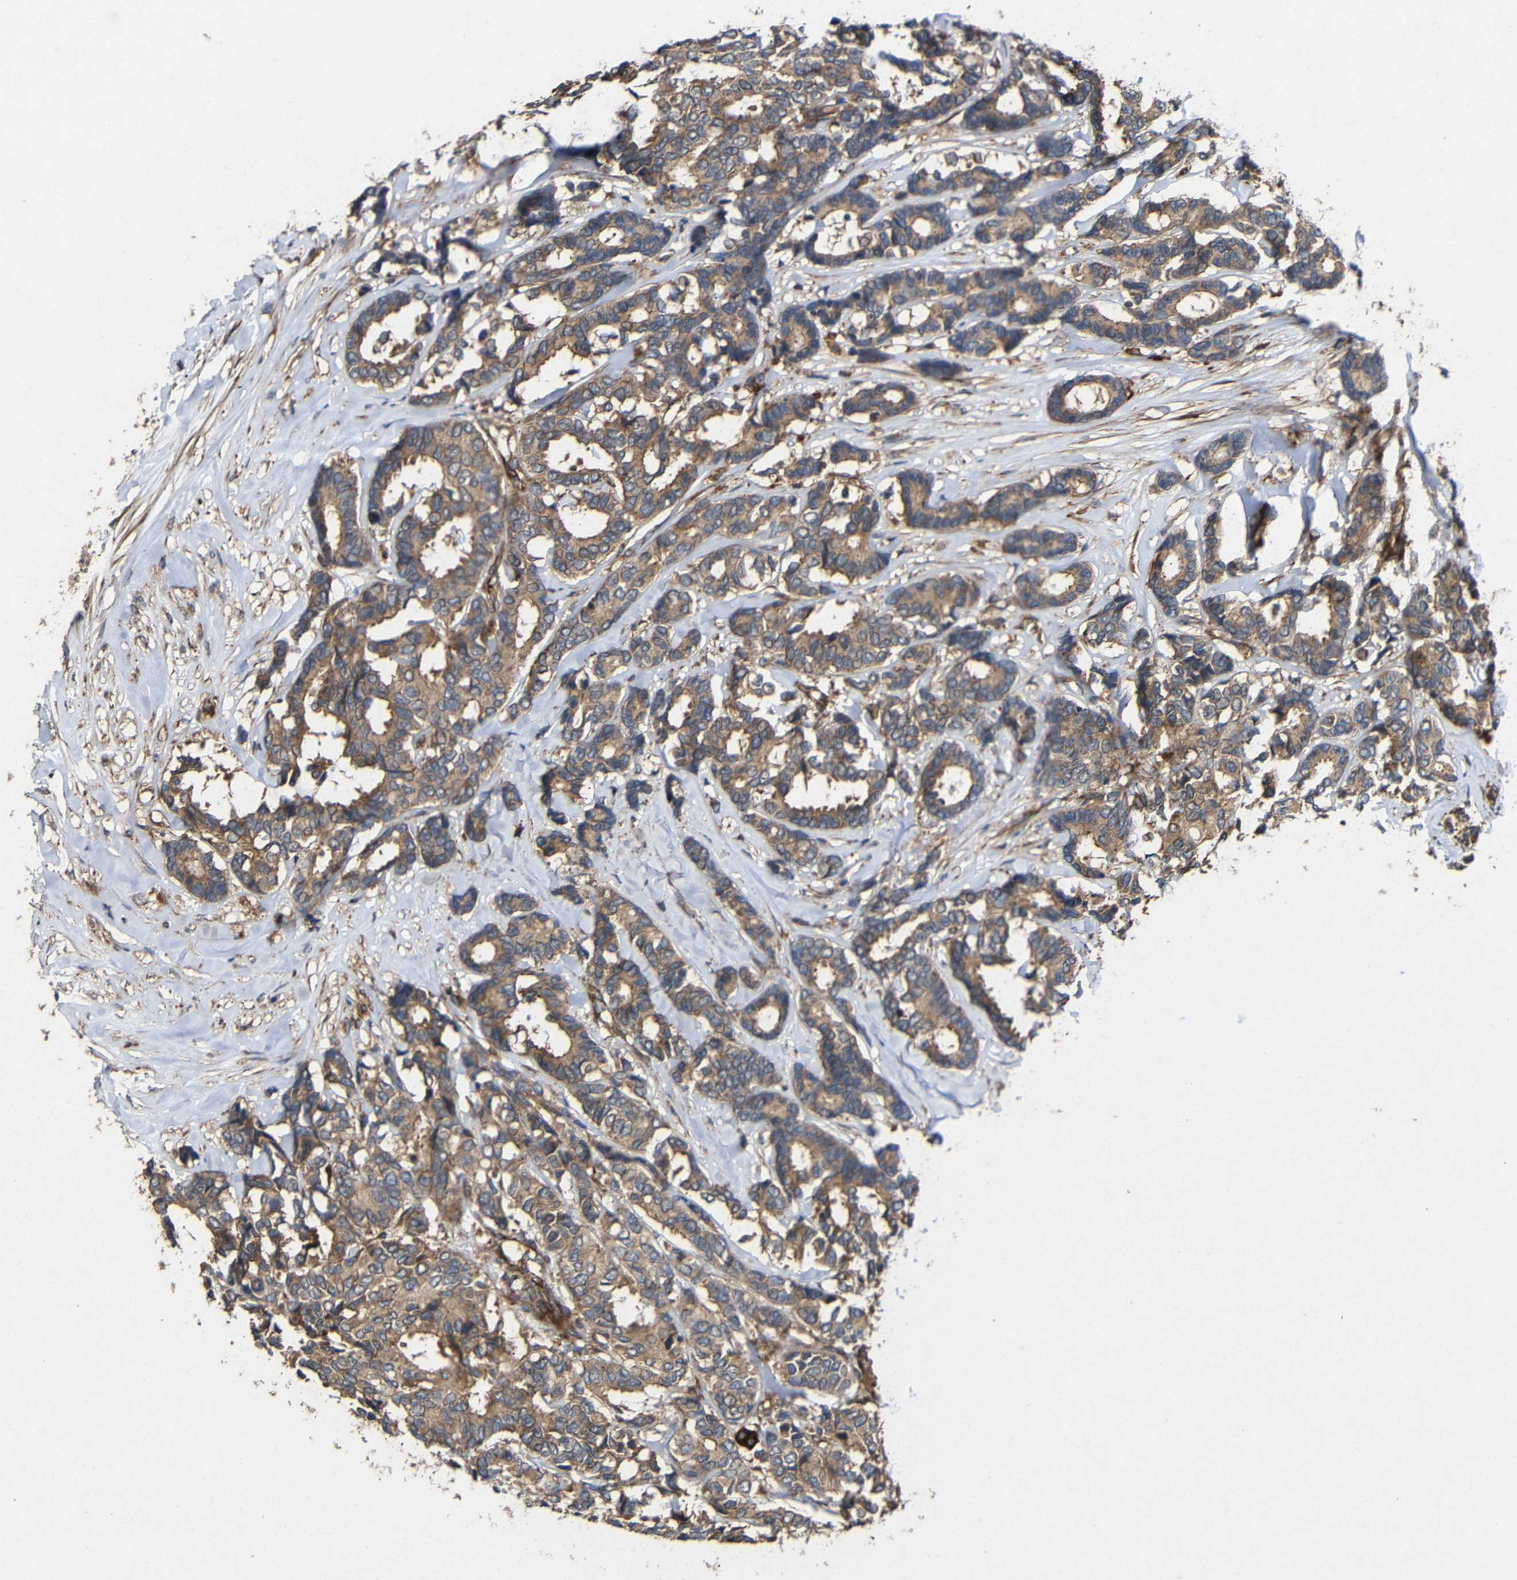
{"staining": {"intensity": "moderate", "quantity": ">75%", "location": "cytoplasmic/membranous"}, "tissue": "breast cancer", "cell_type": "Tumor cells", "image_type": "cancer", "snomed": [{"axis": "morphology", "description": "Duct carcinoma"}, {"axis": "topography", "description": "Breast"}], "caption": "The immunohistochemical stain labels moderate cytoplasmic/membranous expression in tumor cells of infiltrating ductal carcinoma (breast) tissue.", "gene": "EIF2S1", "patient": {"sex": "female", "age": 87}}